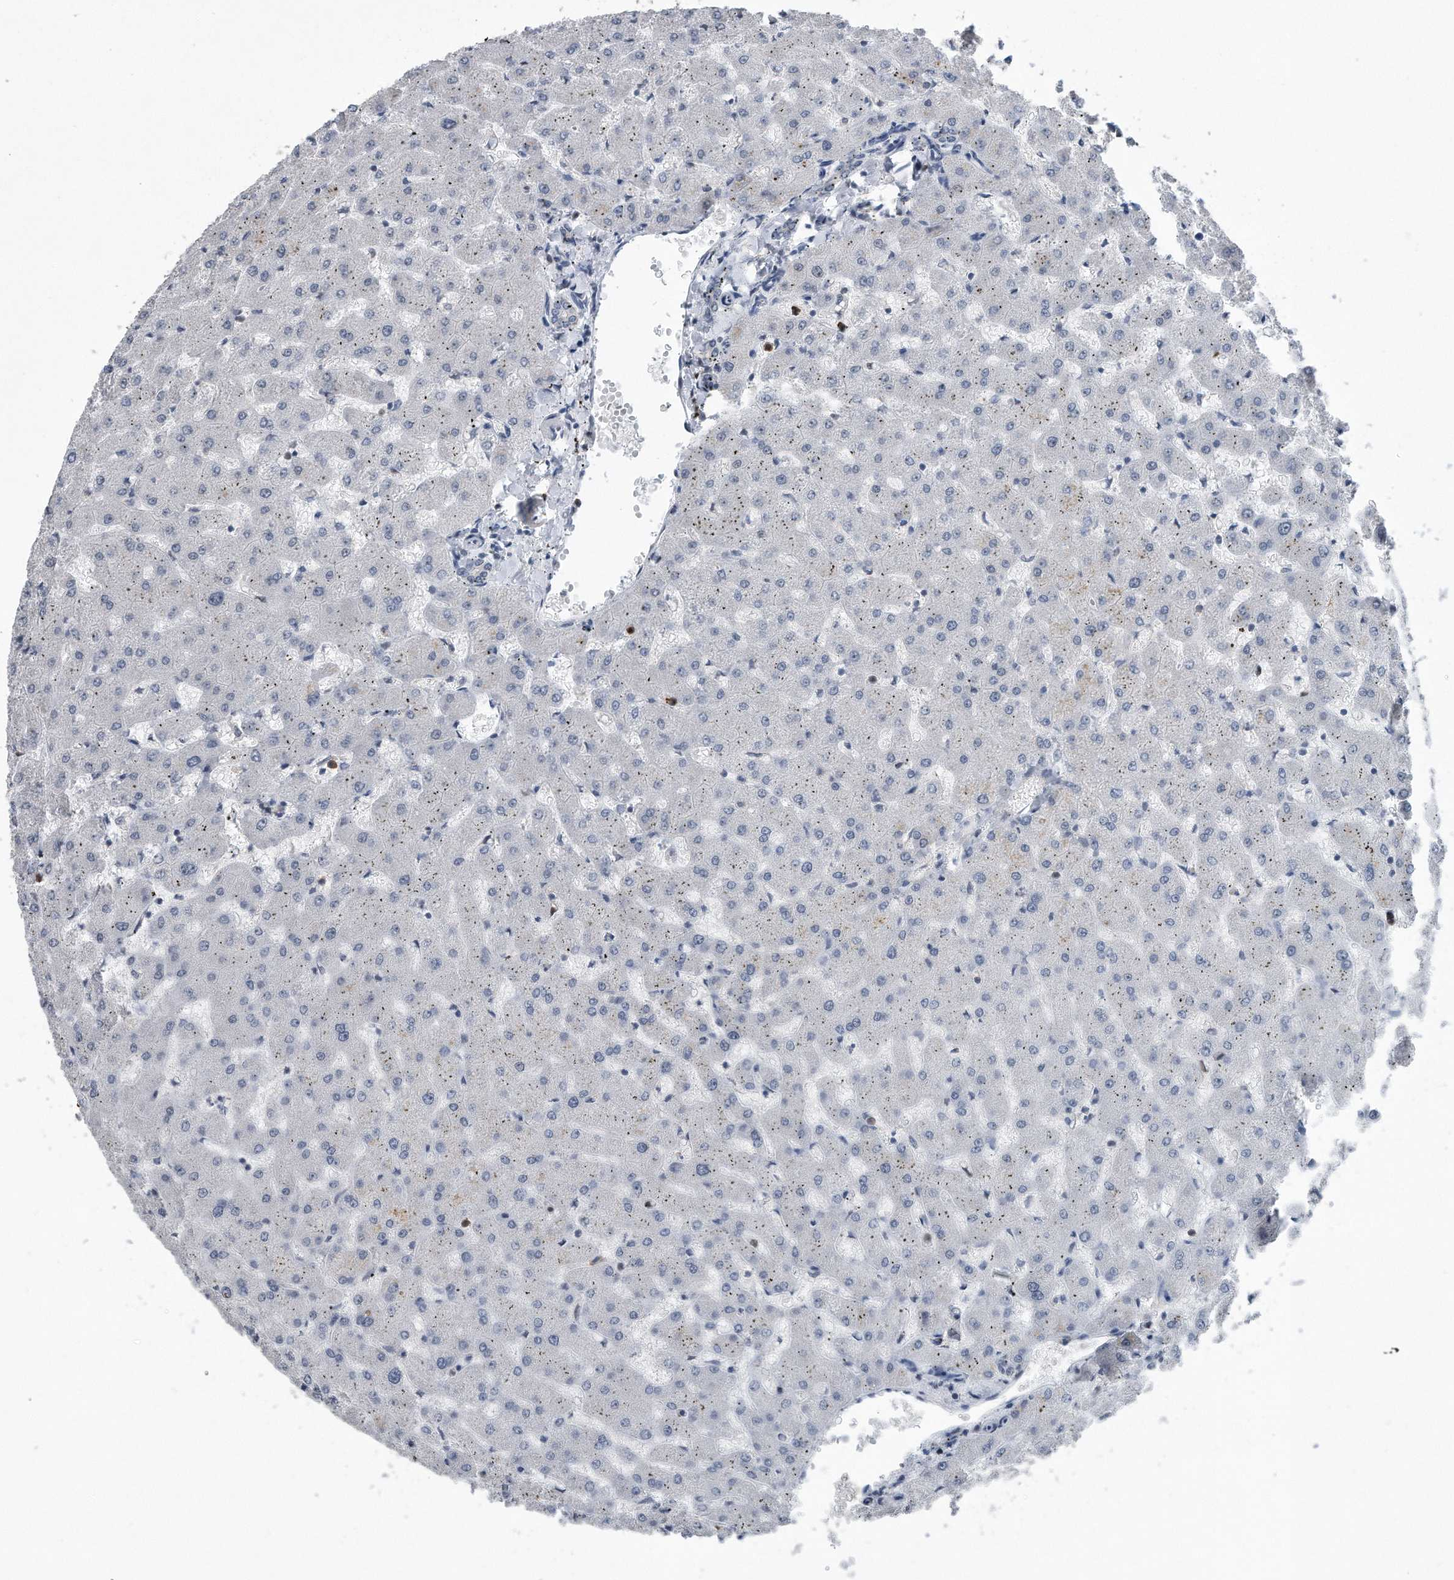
{"staining": {"intensity": "negative", "quantity": "none", "location": "none"}, "tissue": "liver", "cell_type": "Cholangiocytes", "image_type": "normal", "snomed": [{"axis": "morphology", "description": "Normal tissue, NOS"}, {"axis": "topography", "description": "Liver"}], "caption": "Cholangiocytes are negative for protein expression in benign human liver. (Immunohistochemistry, brightfield microscopy, high magnification).", "gene": "PCNA", "patient": {"sex": "female", "age": 63}}